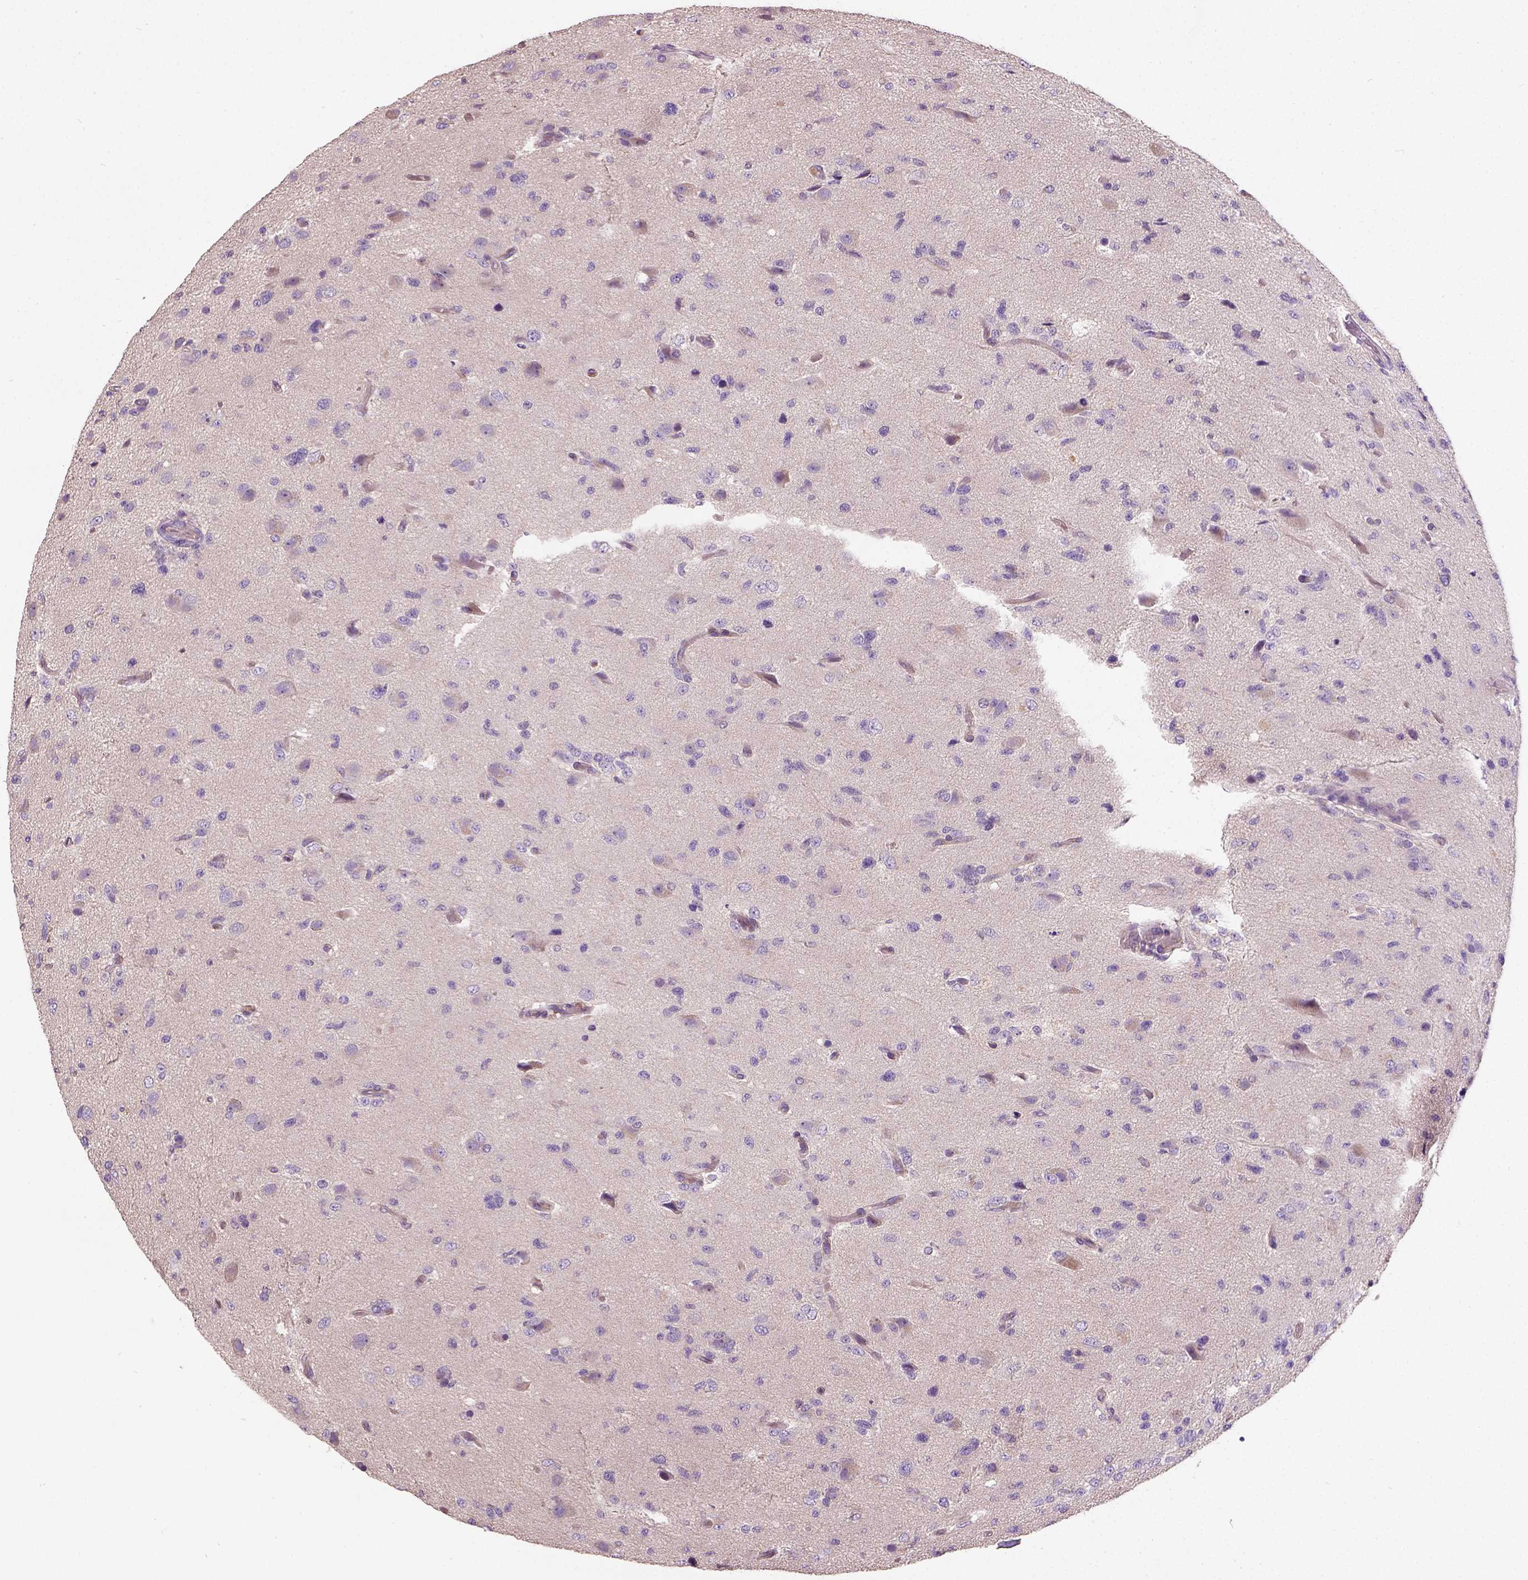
{"staining": {"intensity": "moderate", "quantity": "<25%", "location": "cytoplasmic/membranous"}, "tissue": "glioma", "cell_type": "Tumor cells", "image_type": "cancer", "snomed": [{"axis": "morphology", "description": "Glioma, malignant, High grade"}, {"axis": "topography", "description": "Brain"}], "caption": "Immunohistochemistry of human malignant glioma (high-grade) displays low levels of moderate cytoplasmic/membranous staining in approximately <25% of tumor cells.", "gene": "CRACR2A", "patient": {"sex": "male", "age": 68}}